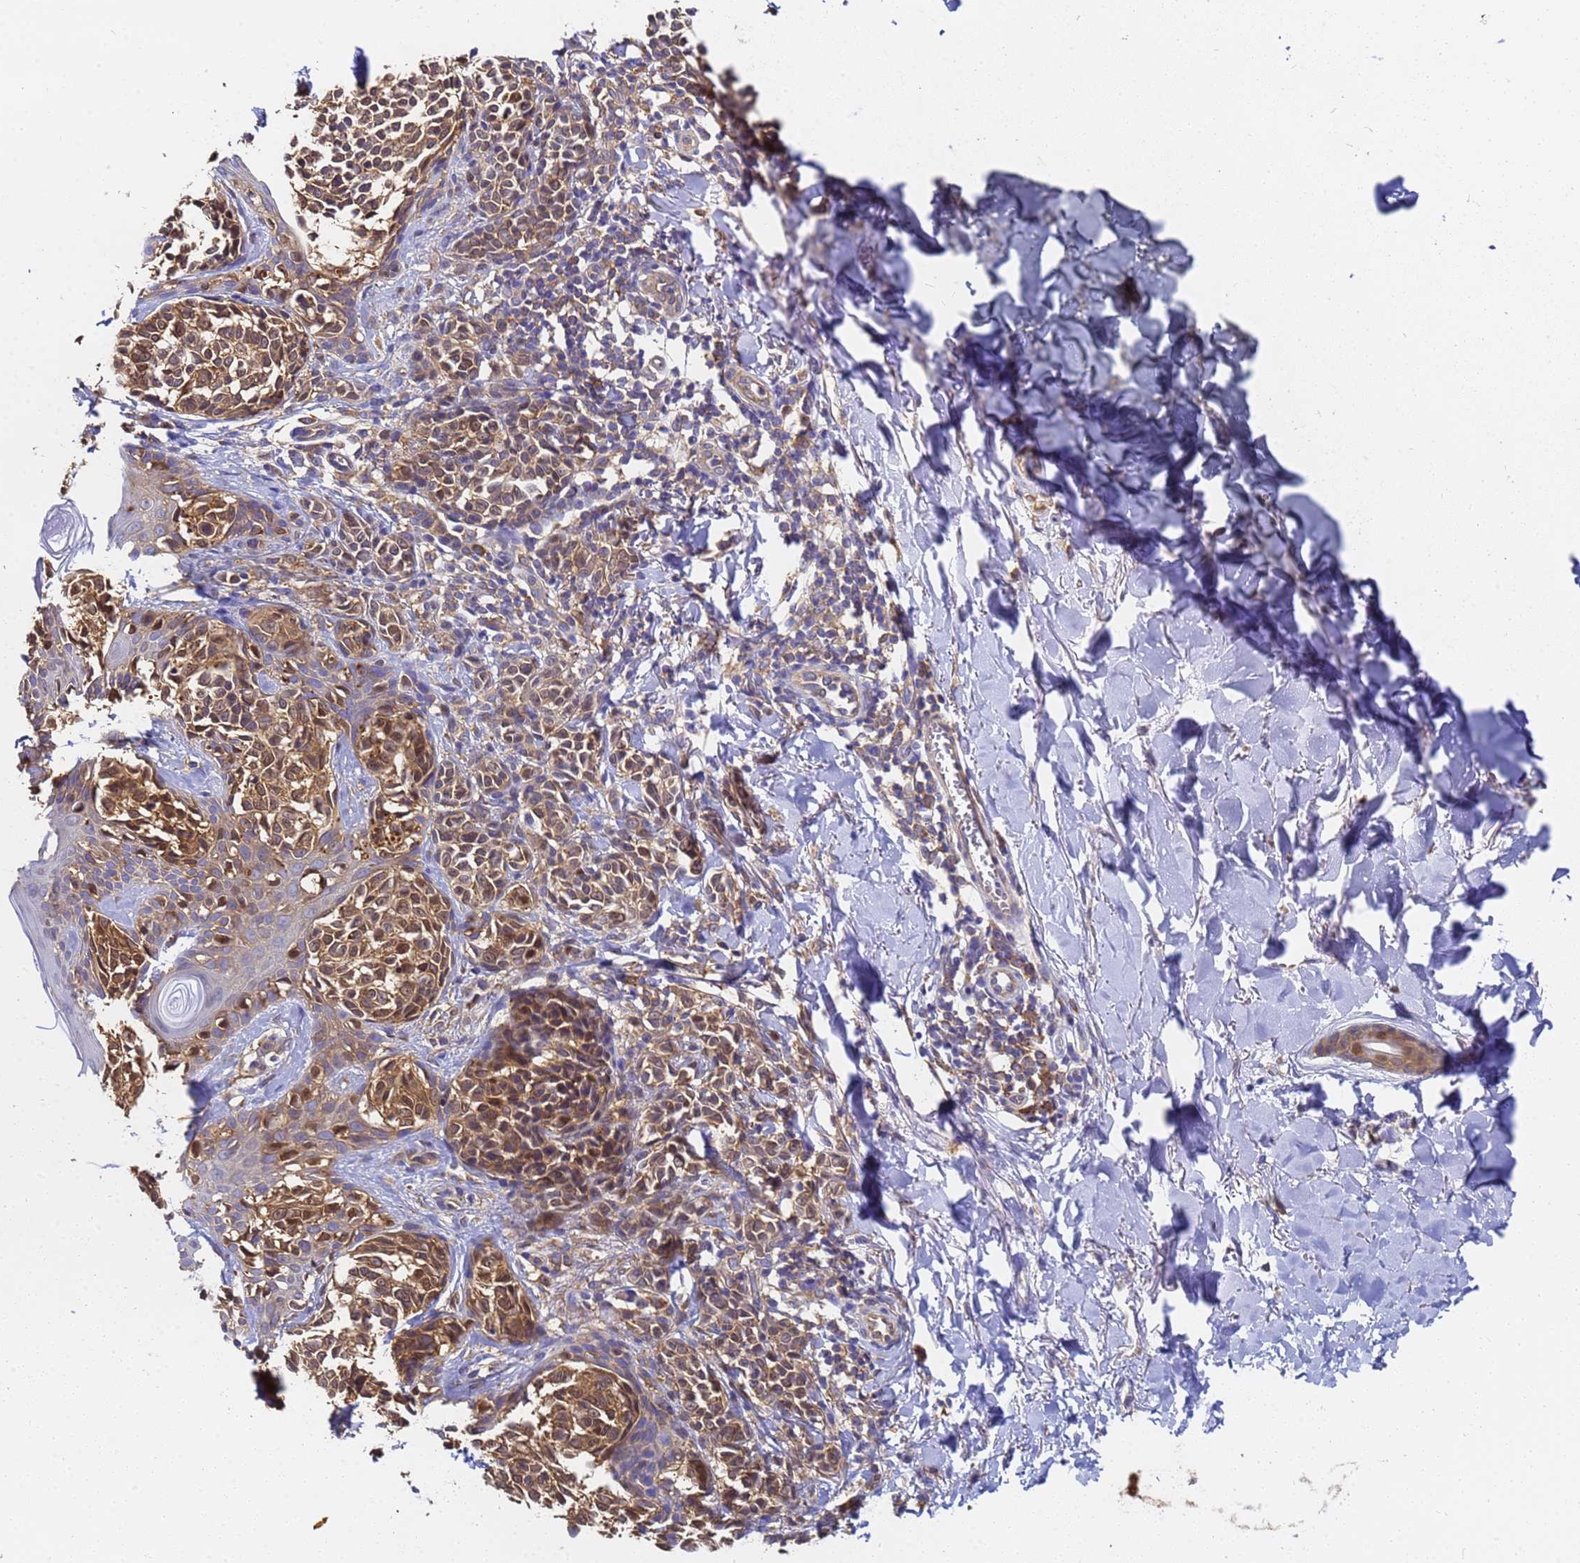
{"staining": {"intensity": "moderate", "quantity": ">75%", "location": "cytoplasmic/membranous"}, "tissue": "melanoma", "cell_type": "Tumor cells", "image_type": "cancer", "snomed": [{"axis": "morphology", "description": "Malignant melanoma, NOS"}, {"axis": "topography", "description": "Skin of upper extremity"}], "caption": "Human melanoma stained with a protein marker reveals moderate staining in tumor cells.", "gene": "NME1-NME2", "patient": {"sex": "male", "age": 40}}